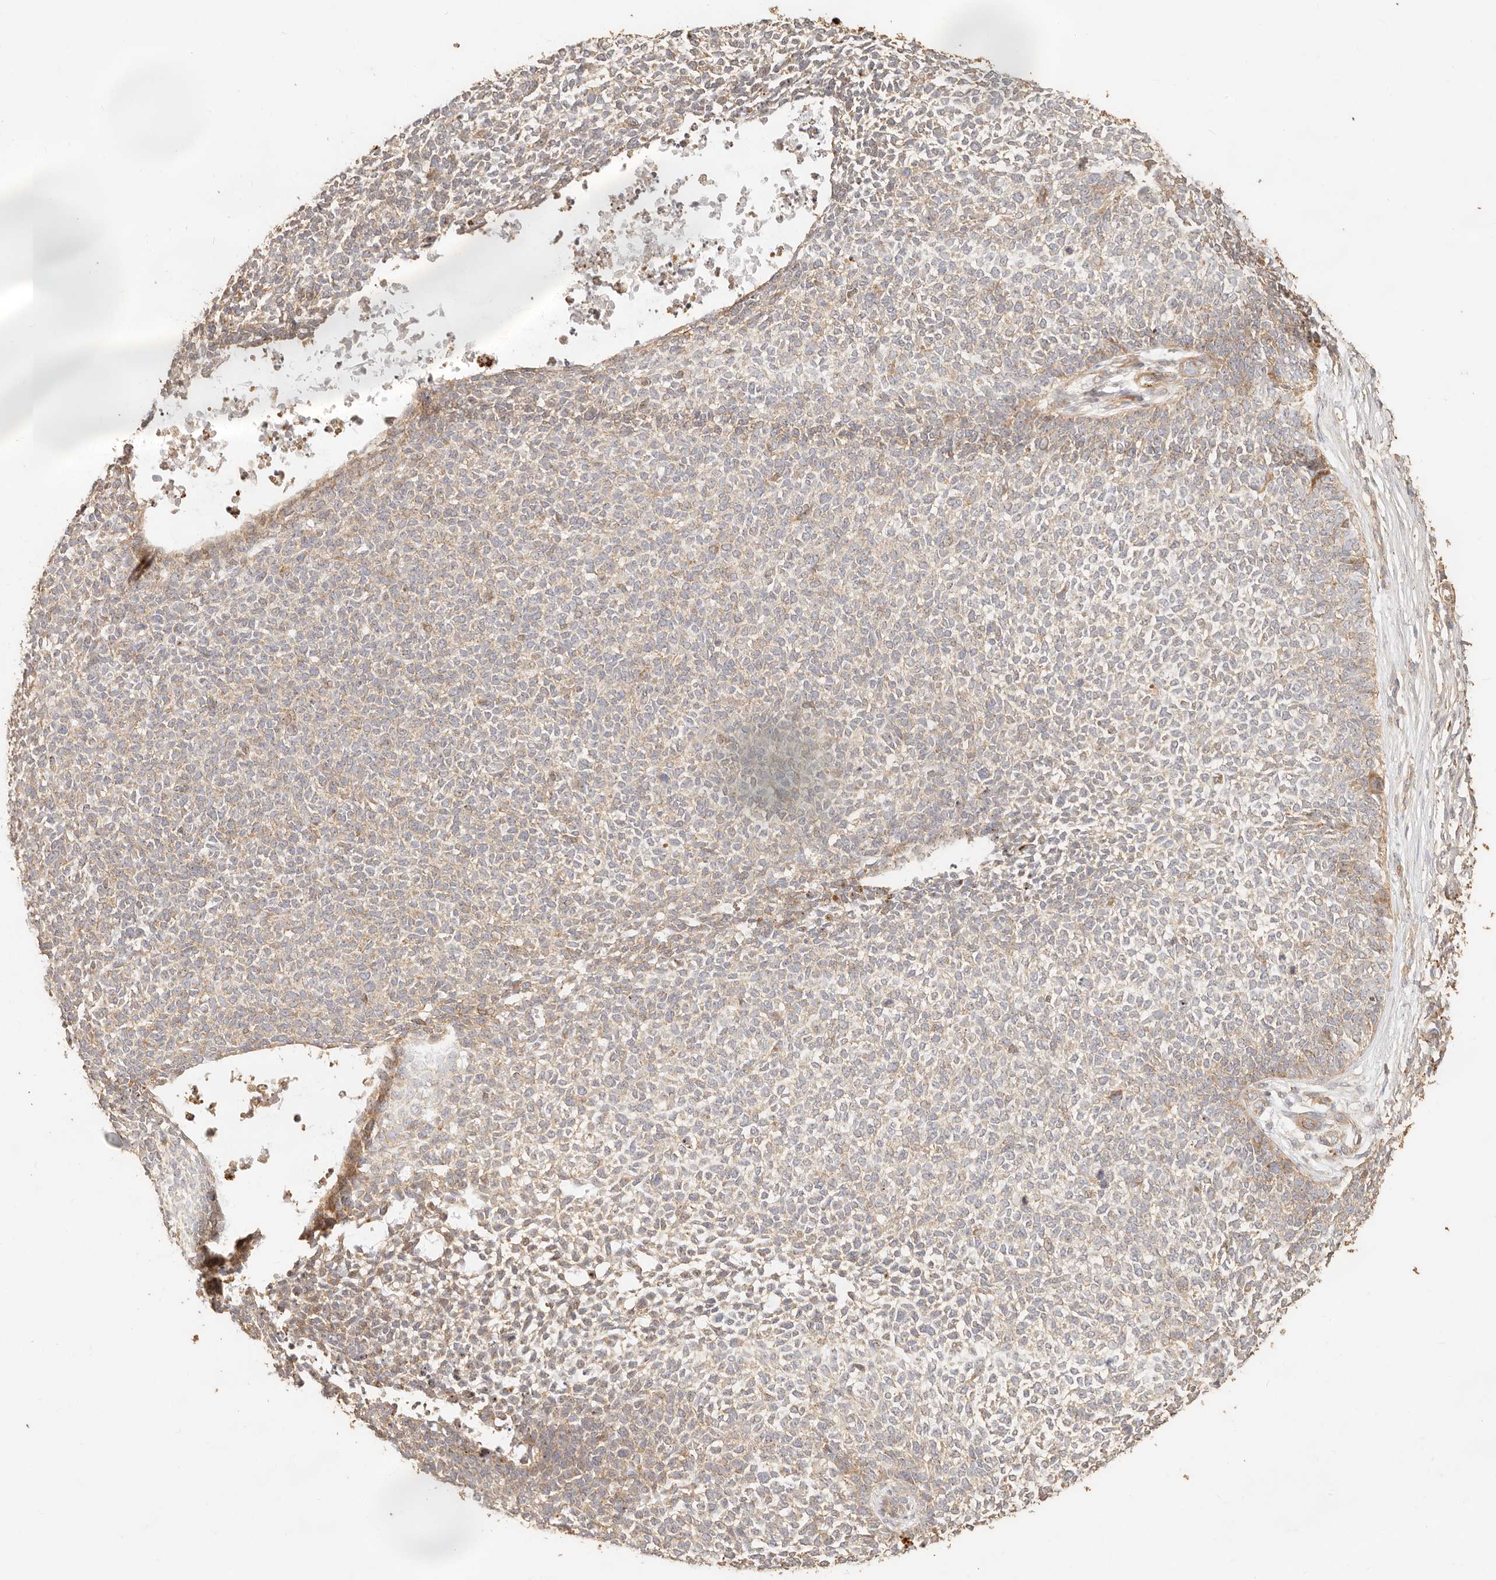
{"staining": {"intensity": "weak", "quantity": ">75%", "location": "cytoplasmic/membranous"}, "tissue": "skin cancer", "cell_type": "Tumor cells", "image_type": "cancer", "snomed": [{"axis": "morphology", "description": "Basal cell carcinoma"}, {"axis": "topography", "description": "Skin"}], "caption": "Immunohistochemical staining of skin cancer reveals low levels of weak cytoplasmic/membranous protein staining in approximately >75% of tumor cells. The protein is shown in brown color, while the nuclei are stained blue.", "gene": "PTPN22", "patient": {"sex": "female", "age": 84}}